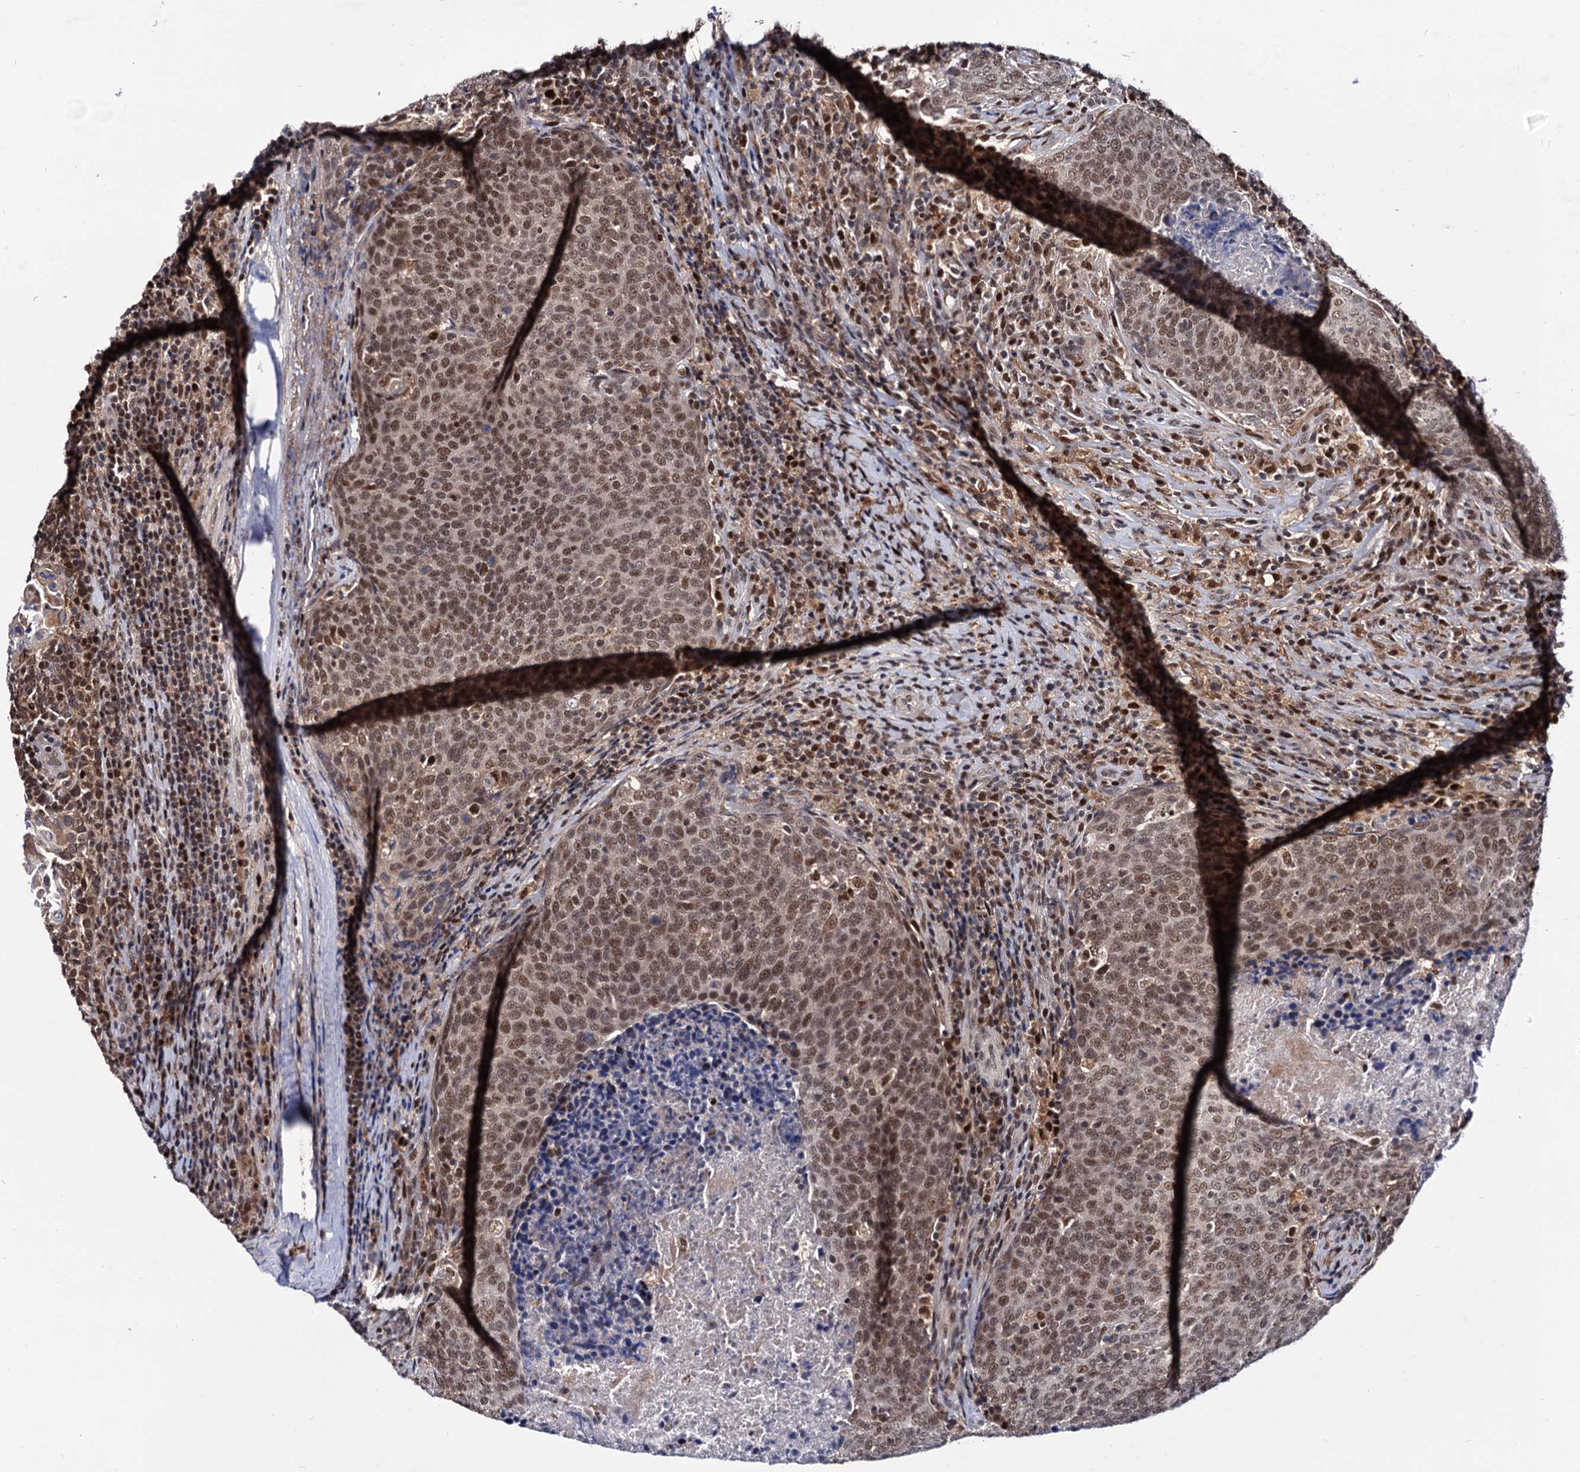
{"staining": {"intensity": "moderate", "quantity": ">75%", "location": "nuclear"}, "tissue": "head and neck cancer", "cell_type": "Tumor cells", "image_type": "cancer", "snomed": [{"axis": "morphology", "description": "Squamous cell carcinoma, NOS"}, {"axis": "morphology", "description": "Squamous cell carcinoma, metastatic, NOS"}, {"axis": "topography", "description": "Lymph node"}, {"axis": "topography", "description": "Head-Neck"}], "caption": "Head and neck cancer (squamous cell carcinoma) stained for a protein (brown) displays moderate nuclear positive positivity in about >75% of tumor cells.", "gene": "RNASEH2B", "patient": {"sex": "male", "age": 62}}